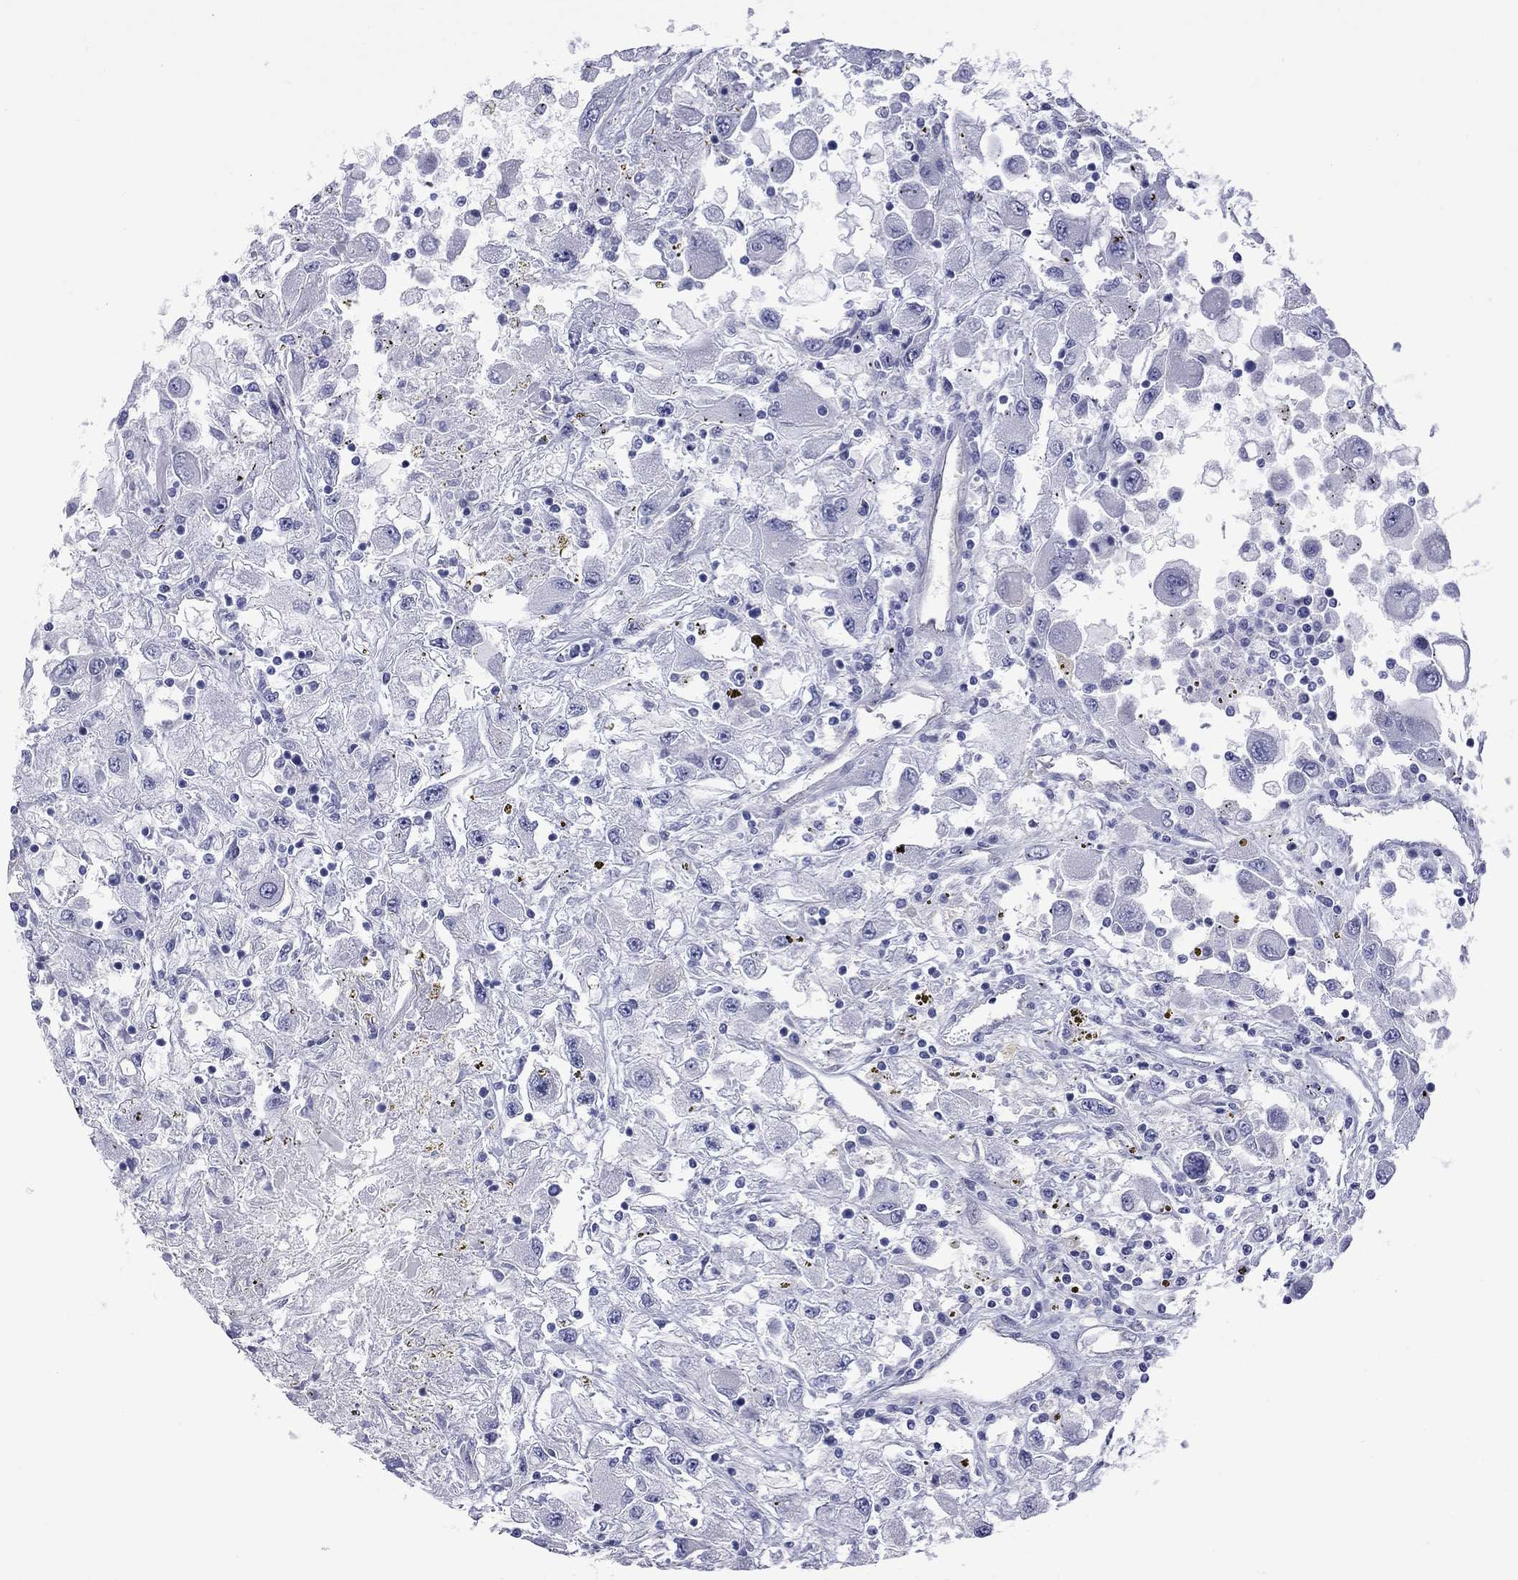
{"staining": {"intensity": "negative", "quantity": "none", "location": "none"}, "tissue": "renal cancer", "cell_type": "Tumor cells", "image_type": "cancer", "snomed": [{"axis": "morphology", "description": "Adenocarcinoma, NOS"}, {"axis": "topography", "description": "Kidney"}], "caption": "Tumor cells are negative for brown protein staining in renal cancer (adenocarcinoma).", "gene": "CTNNBIP1", "patient": {"sex": "female", "age": 67}}